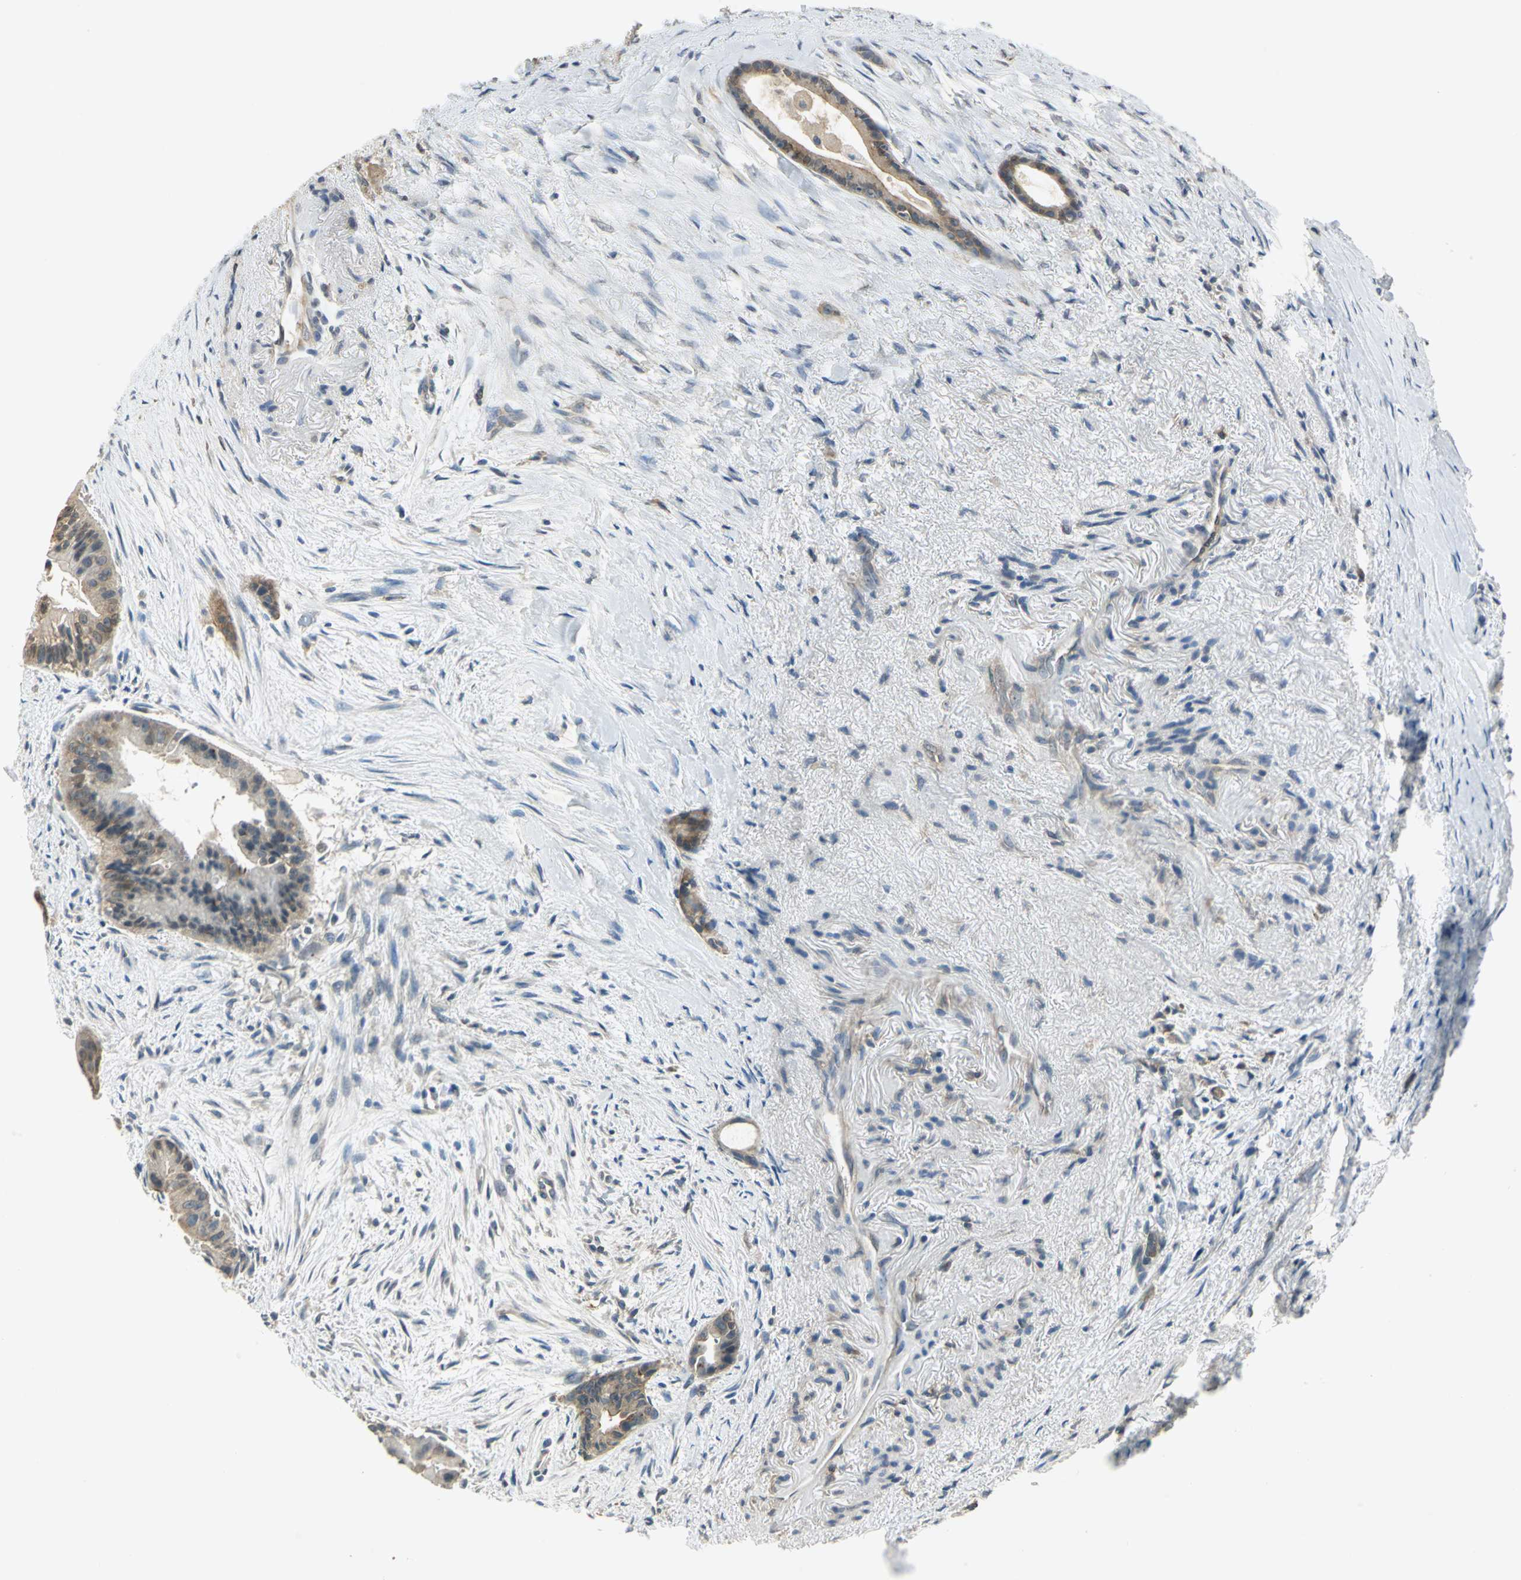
{"staining": {"intensity": "moderate", "quantity": "25%-75%", "location": "cytoplasmic/membranous"}, "tissue": "liver cancer", "cell_type": "Tumor cells", "image_type": "cancer", "snomed": [{"axis": "morphology", "description": "Cholangiocarcinoma"}, {"axis": "topography", "description": "Liver"}], "caption": "This image shows immunohistochemistry staining of liver cancer (cholangiocarcinoma), with medium moderate cytoplasmic/membranous positivity in about 25%-75% of tumor cells.", "gene": "SHC2", "patient": {"sex": "female", "age": 55}}